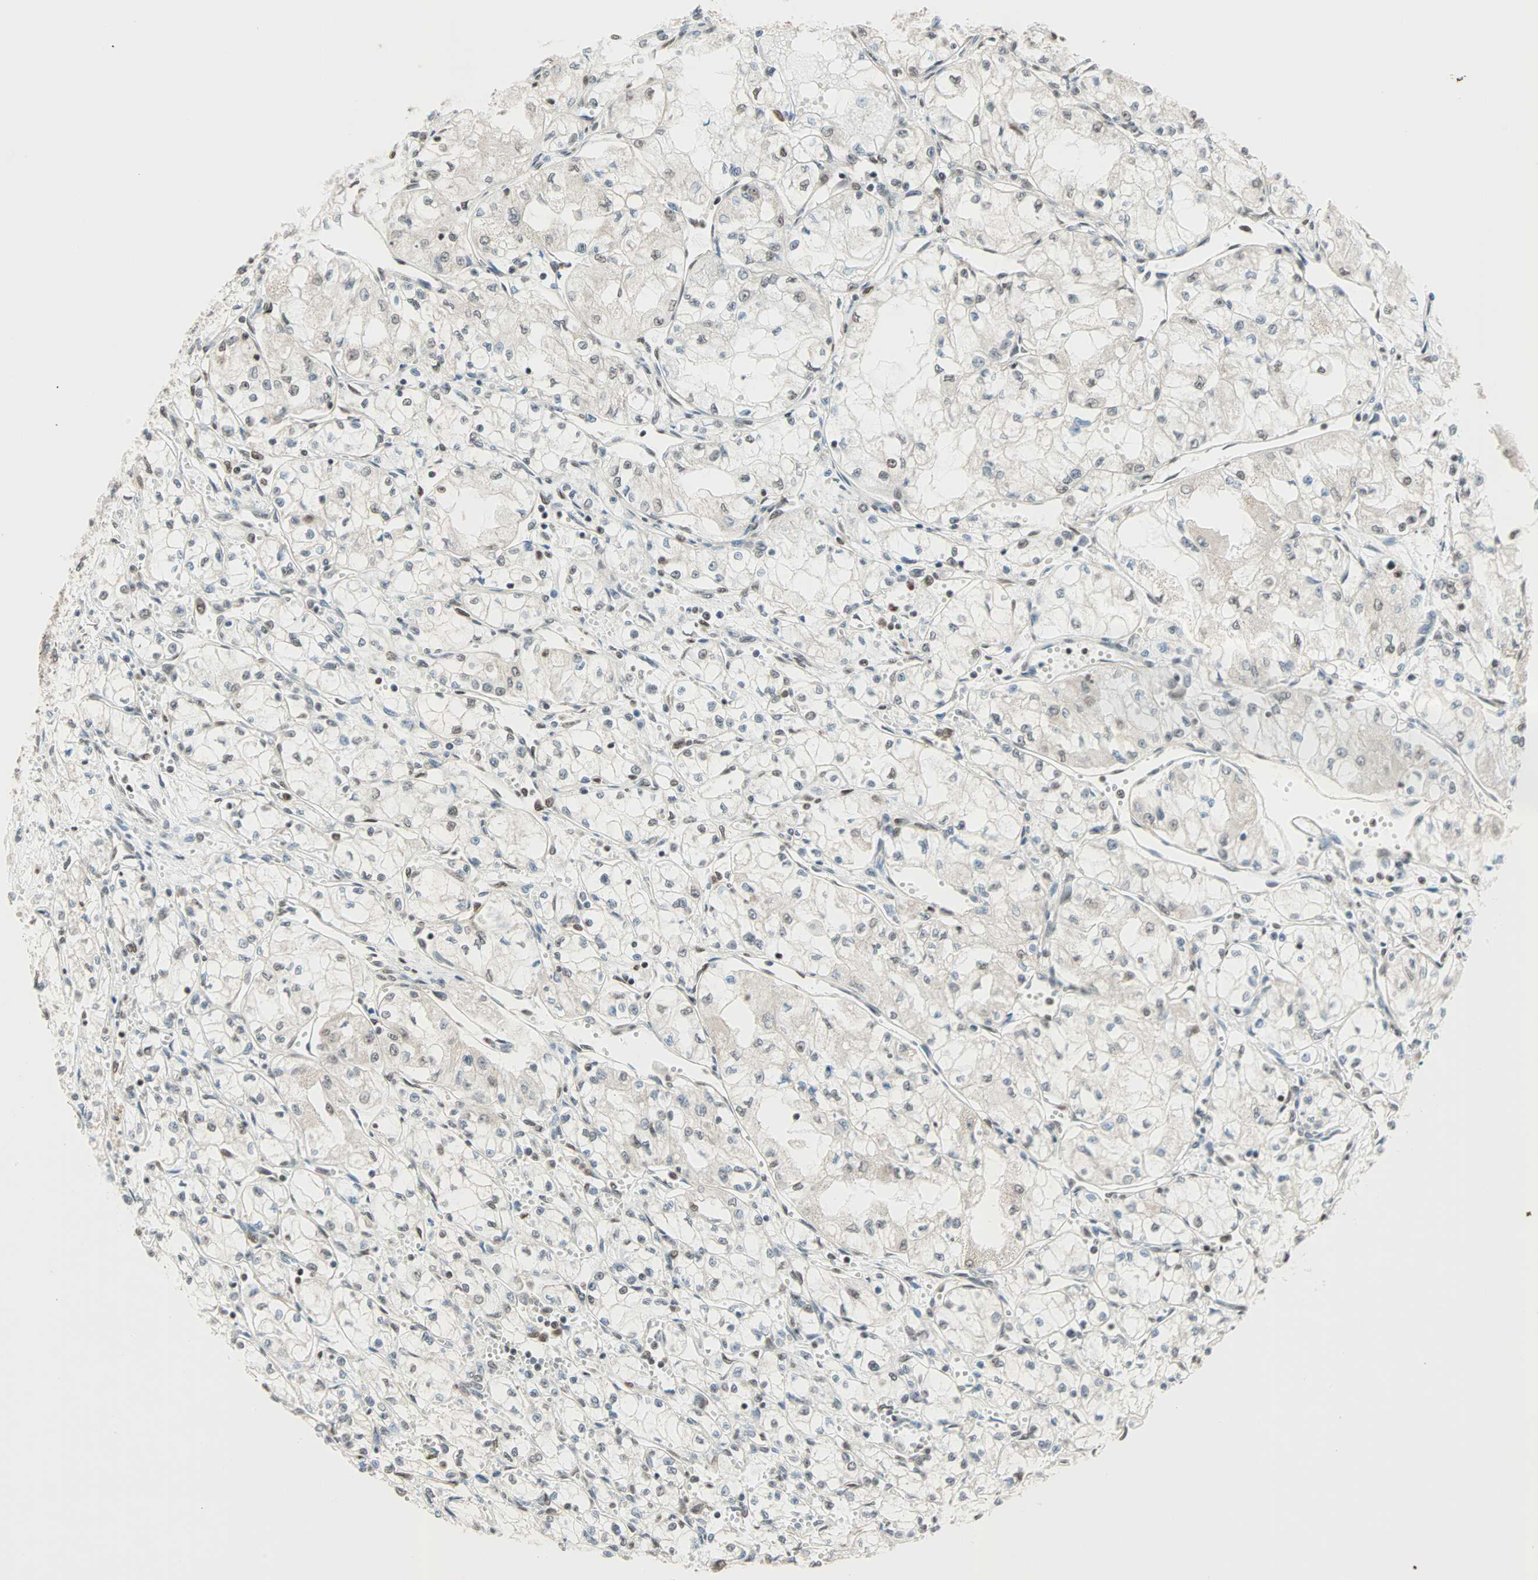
{"staining": {"intensity": "negative", "quantity": "none", "location": "none"}, "tissue": "renal cancer", "cell_type": "Tumor cells", "image_type": "cancer", "snomed": [{"axis": "morphology", "description": "Normal tissue, NOS"}, {"axis": "morphology", "description": "Adenocarcinoma, NOS"}, {"axis": "topography", "description": "Kidney"}], "caption": "Immunohistochemical staining of adenocarcinoma (renal) reveals no significant staining in tumor cells. Nuclei are stained in blue.", "gene": "DAZAP1", "patient": {"sex": "male", "age": 59}}